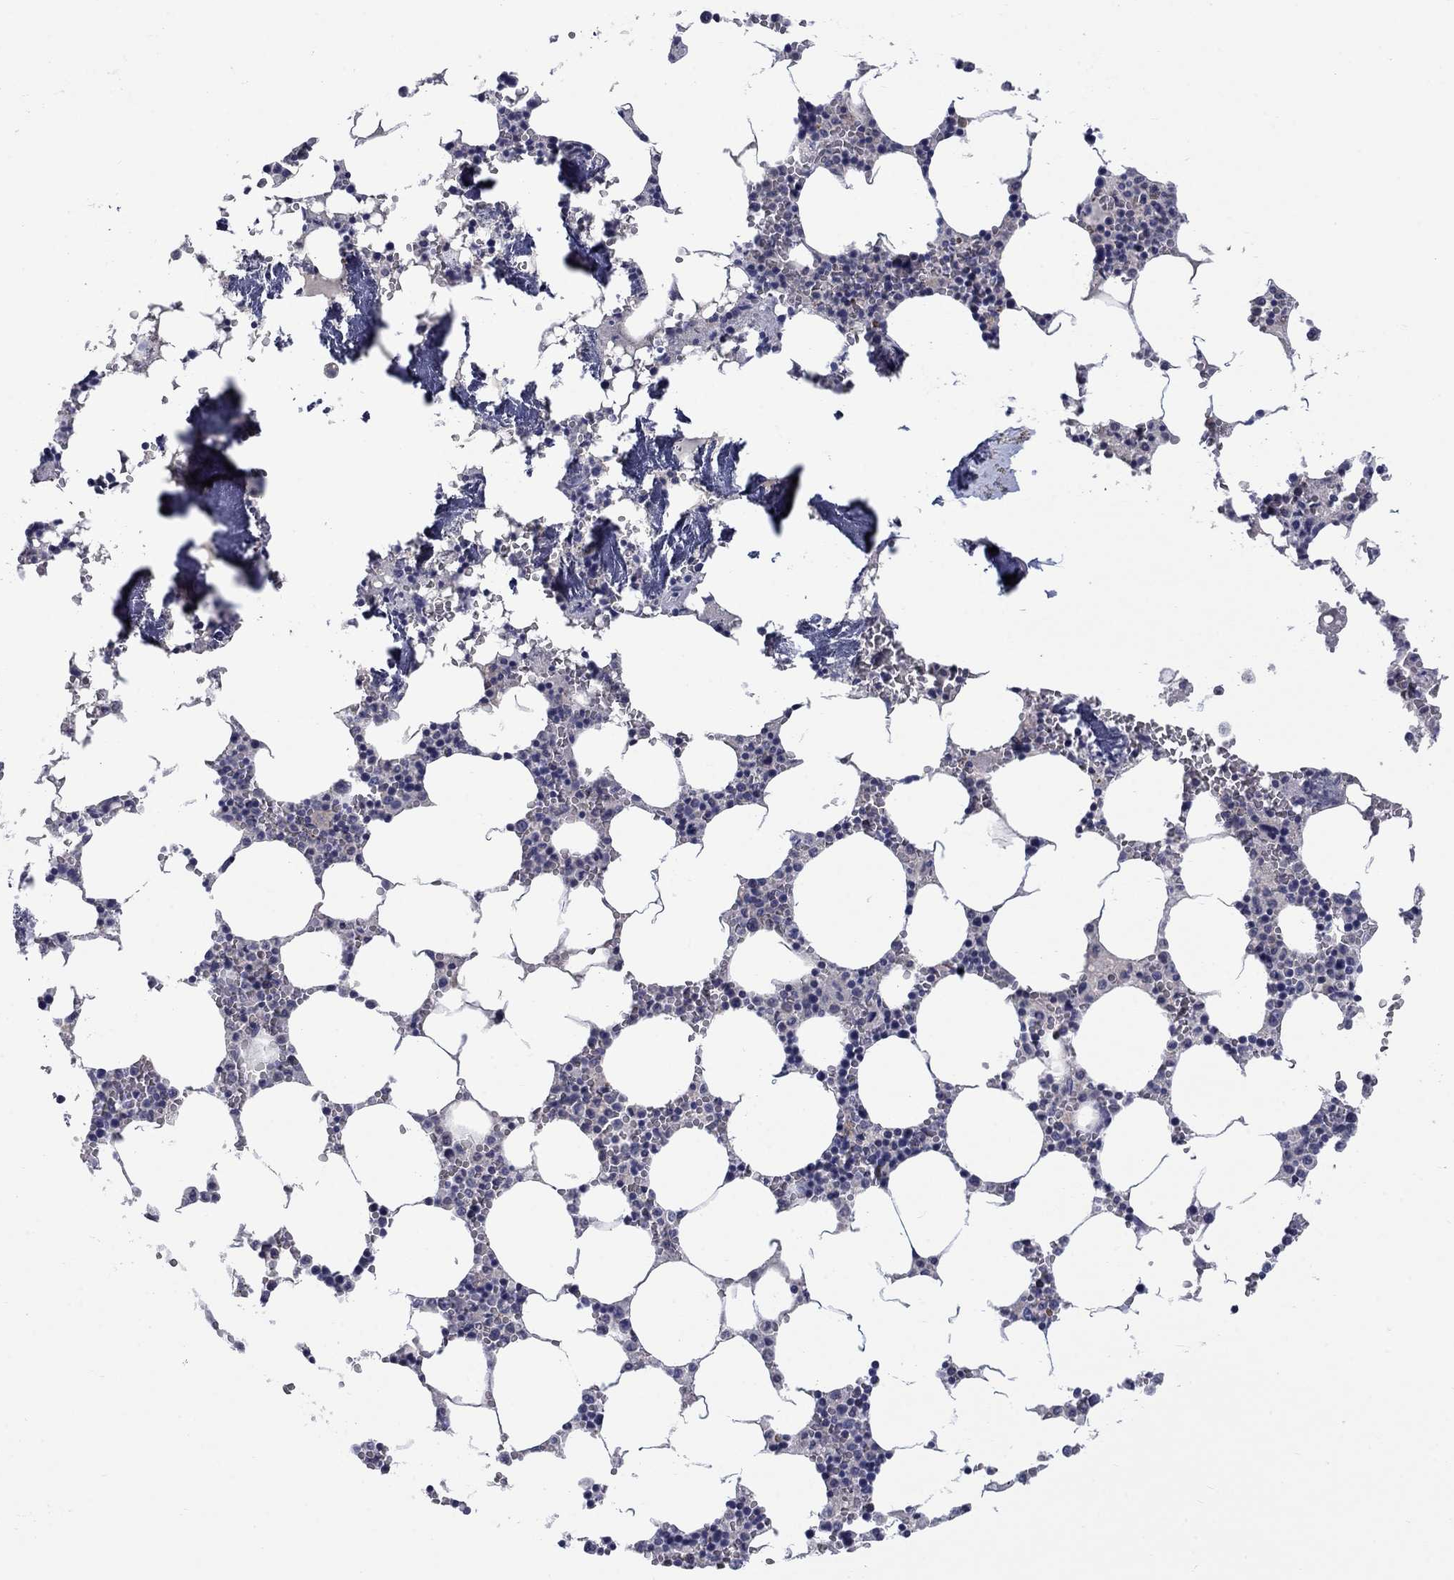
{"staining": {"intensity": "negative", "quantity": "none", "location": "none"}, "tissue": "bone marrow", "cell_type": "Hematopoietic cells", "image_type": "normal", "snomed": [{"axis": "morphology", "description": "Normal tissue, NOS"}, {"axis": "topography", "description": "Bone marrow"}], "caption": "Immunohistochemistry photomicrograph of benign bone marrow: bone marrow stained with DAB reveals no significant protein staining in hematopoietic cells. The staining was performed using DAB (3,3'-diaminobenzidine) to visualize the protein expression in brown, while the nuclei were stained in blue with hematoxylin (Magnification: 20x).", "gene": "FRK", "patient": {"sex": "female", "age": 64}}